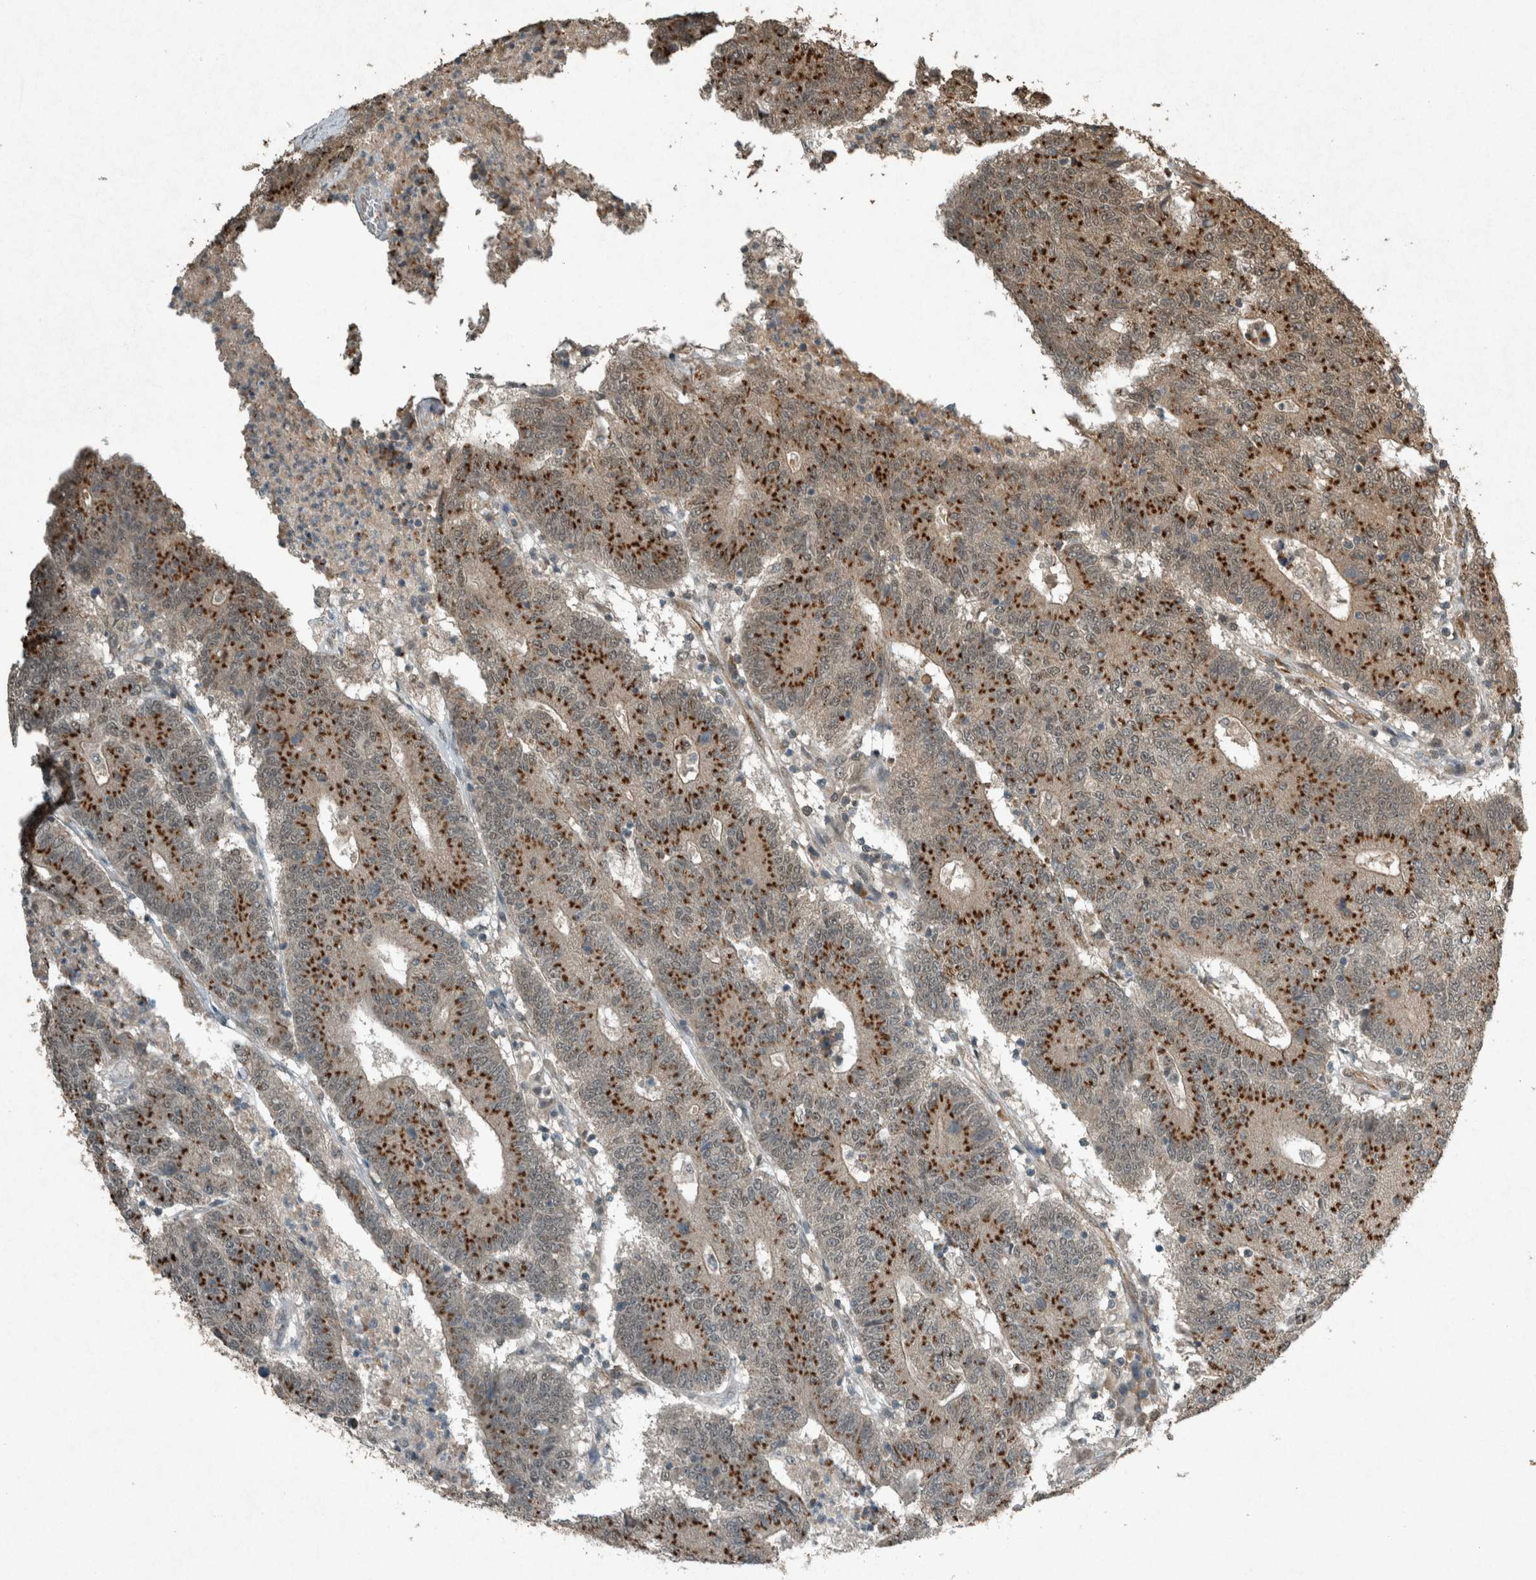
{"staining": {"intensity": "strong", "quantity": "25%-75%", "location": "cytoplasmic/membranous"}, "tissue": "colorectal cancer", "cell_type": "Tumor cells", "image_type": "cancer", "snomed": [{"axis": "morphology", "description": "Normal tissue, NOS"}, {"axis": "morphology", "description": "Adenocarcinoma, NOS"}, {"axis": "topography", "description": "Colon"}], "caption": "Immunohistochemical staining of adenocarcinoma (colorectal) displays strong cytoplasmic/membranous protein staining in about 25%-75% of tumor cells.", "gene": "ARHGEF12", "patient": {"sex": "female", "age": 75}}